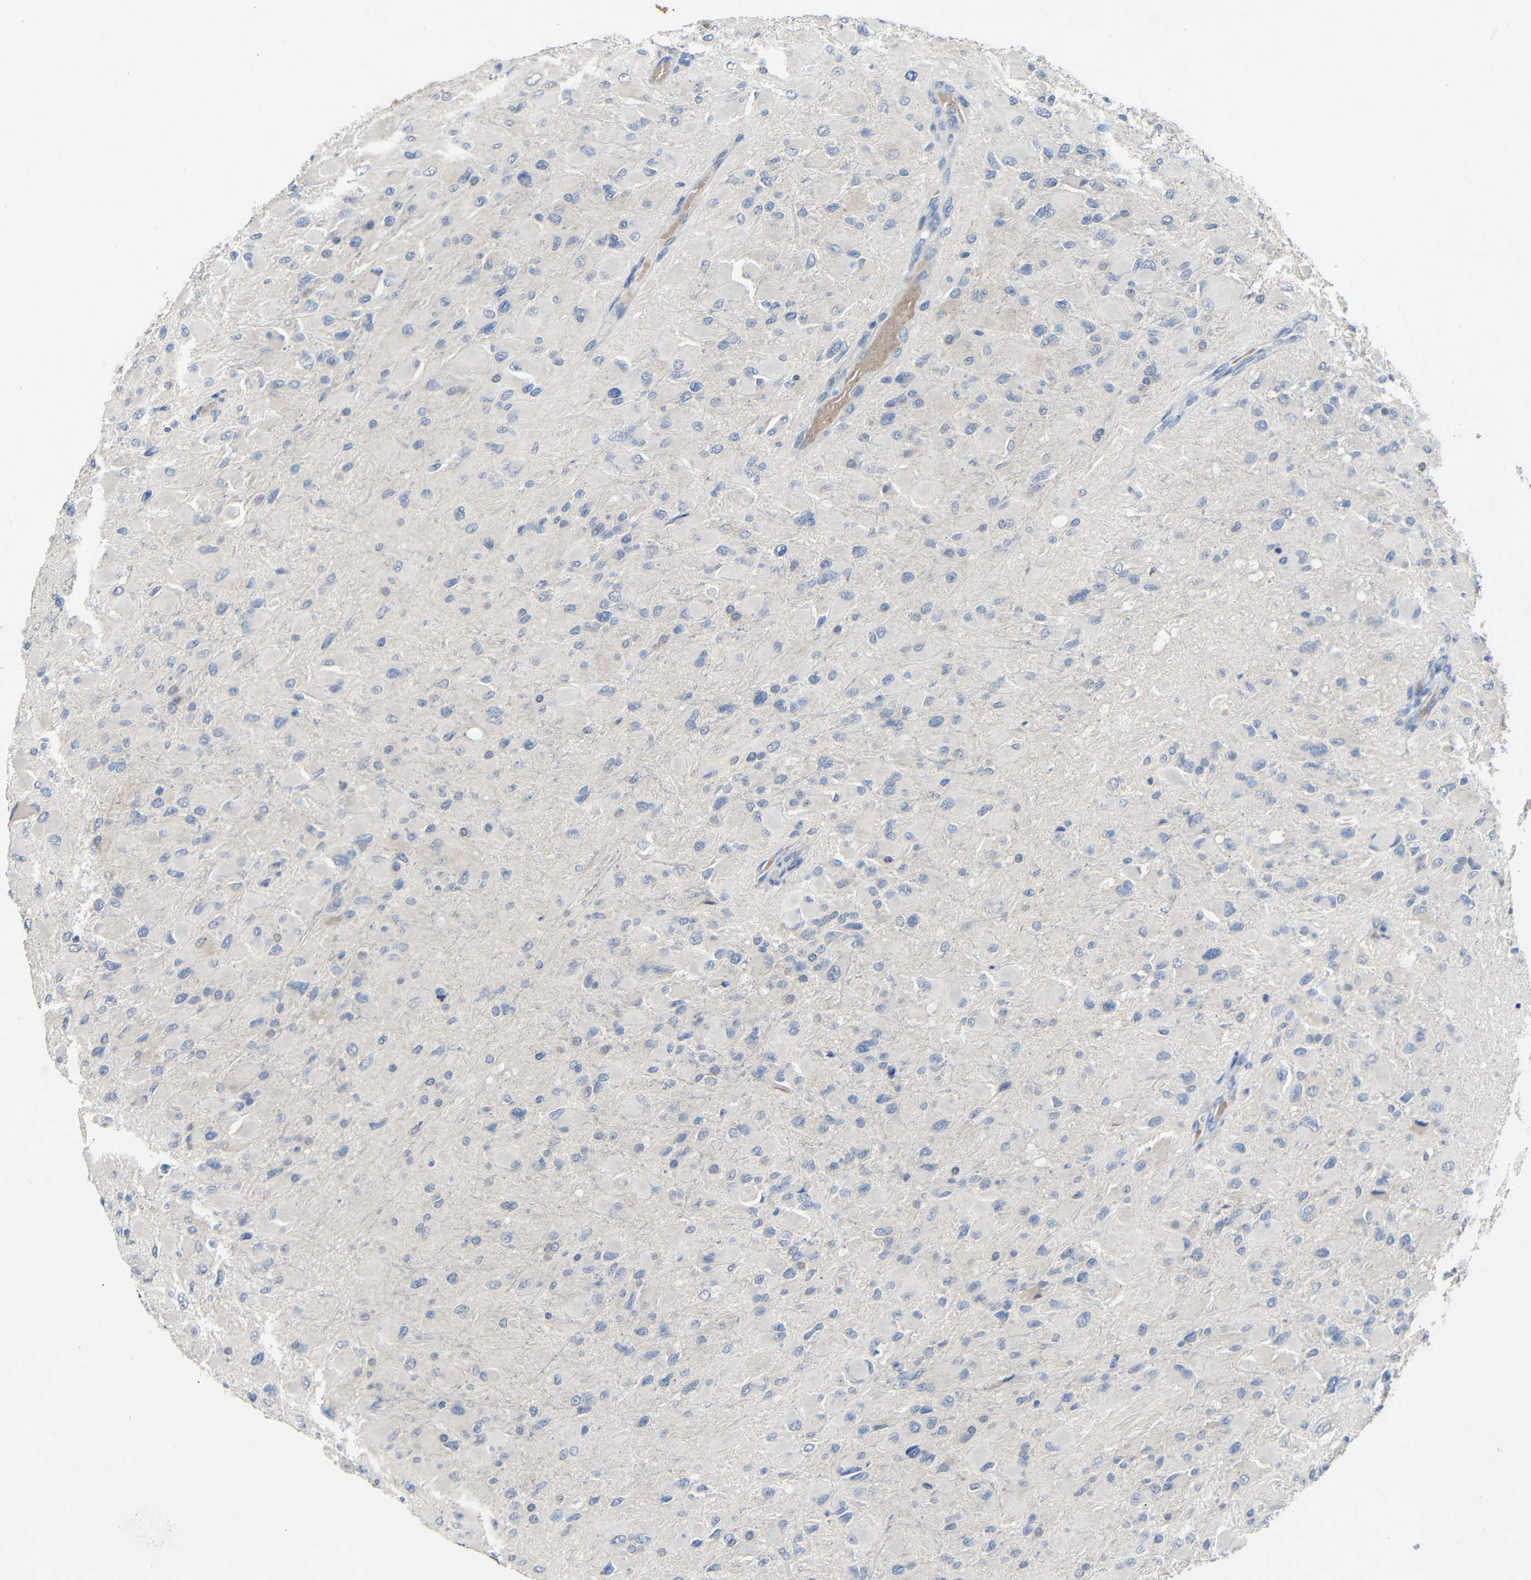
{"staining": {"intensity": "negative", "quantity": "none", "location": "none"}, "tissue": "glioma", "cell_type": "Tumor cells", "image_type": "cancer", "snomed": [{"axis": "morphology", "description": "Glioma, malignant, High grade"}, {"axis": "topography", "description": "Cerebral cortex"}], "caption": "Immunohistochemistry image of human malignant glioma (high-grade) stained for a protein (brown), which demonstrates no positivity in tumor cells. (Stains: DAB (3,3'-diaminobenzidine) immunohistochemistry (IHC) with hematoxylin counter stain, Microscopy: brightfield microscopy at high magnification).", "gene": "HNF1A", "patient": {"sex": "female", "age": 36}}